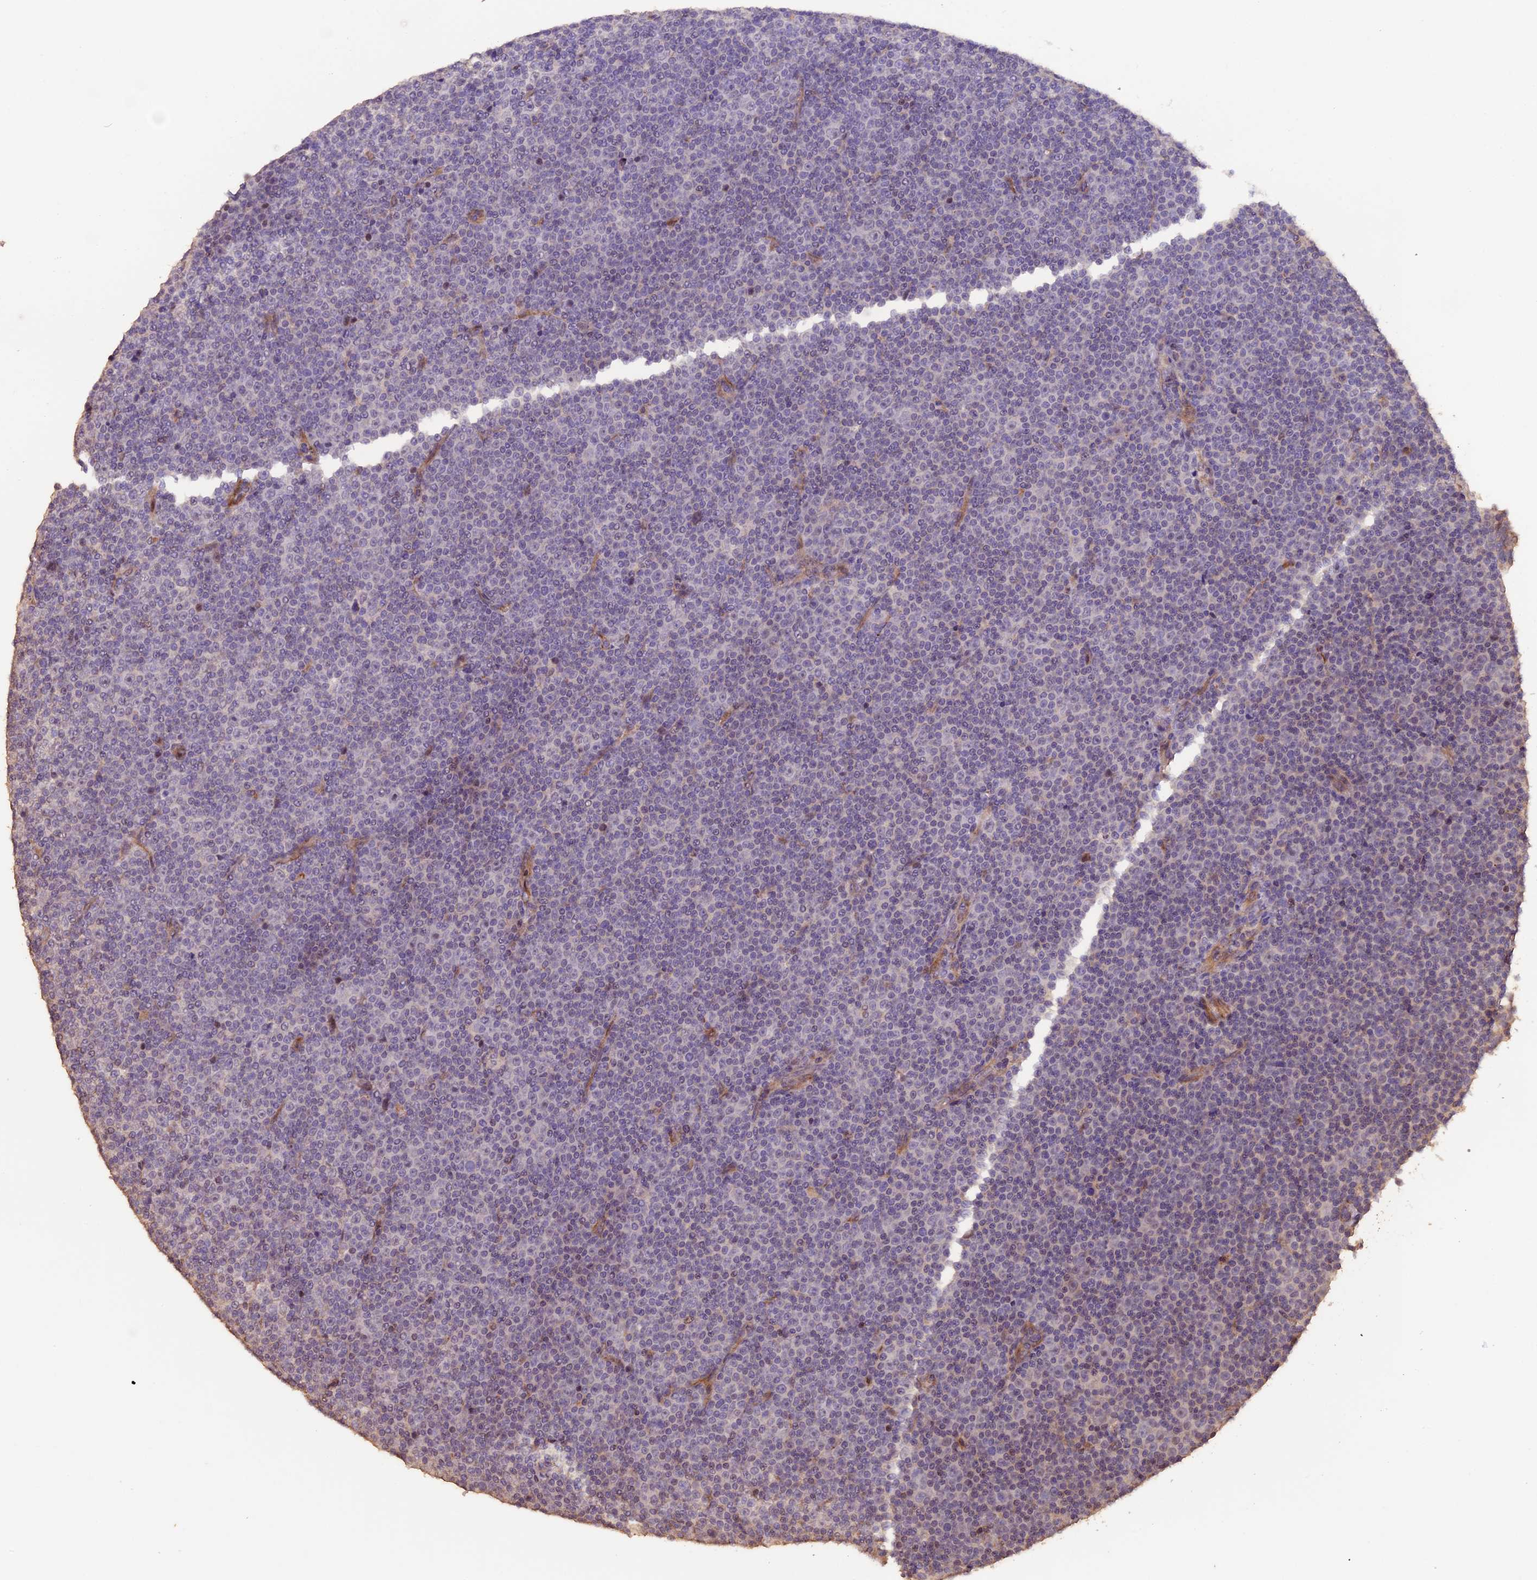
{"staining": {"intensity": "negative", "quantity": "none", "location": "none"}, "tissue": "lymphoma", "cell_type": "Tumor cells", "image_type": "cancer", "snomed": [{"axis": "morphology", "description": "Malignant lymphoma, non-Hodgkin's type, Low grade"}, {"axis": "topography", "description": "Lymph node"}], "caption": "Micrograph shows no protein staining in tumor cells of lymphoma tissue. (DAB (3,3'-diaminobenzidine) immunohistochemistry (IHC), high magnification).", "gene": "GNB5", "patient": {"sex": "female", "age": 67}}